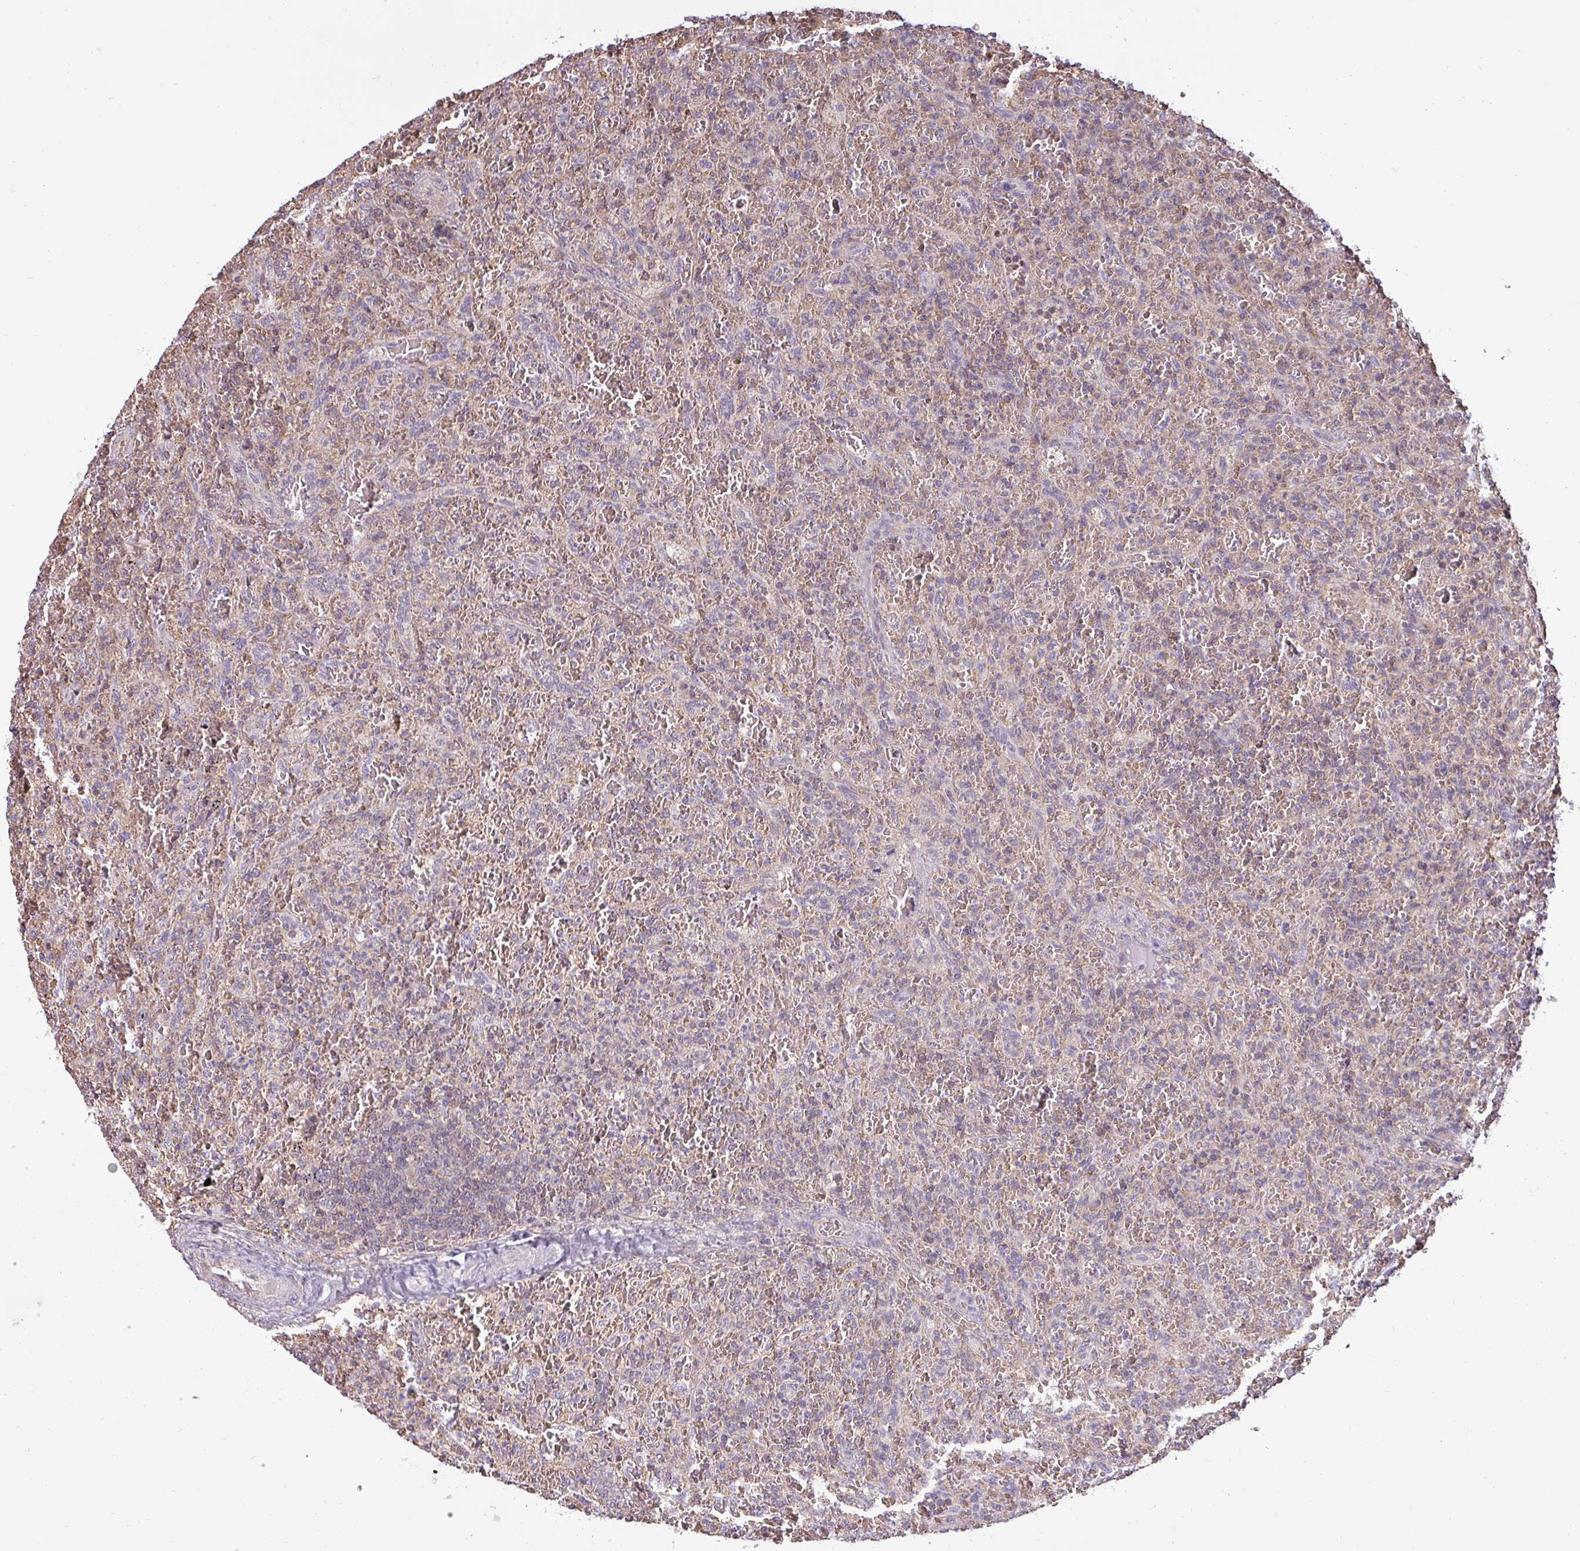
{"staining": {"intensity": "negative", "quantity": "none", "location": "none"}, "tissue": "lymphoma", "cell_type": "Tumor cells", "image_type": "cancer", "snomed": [{"axis": "morphology", "description": "Malignant lymphoma, non-Hodgkin's type, Low grade"}, {"axis": "topography", "description": "Spleen"}], "caption": "This is an immunohistochemistry histopathology image of lymphoma. There is no staining in tumor cells.", "gene": "ZNF835", "patient": {"sex": "female", "age": 64}}